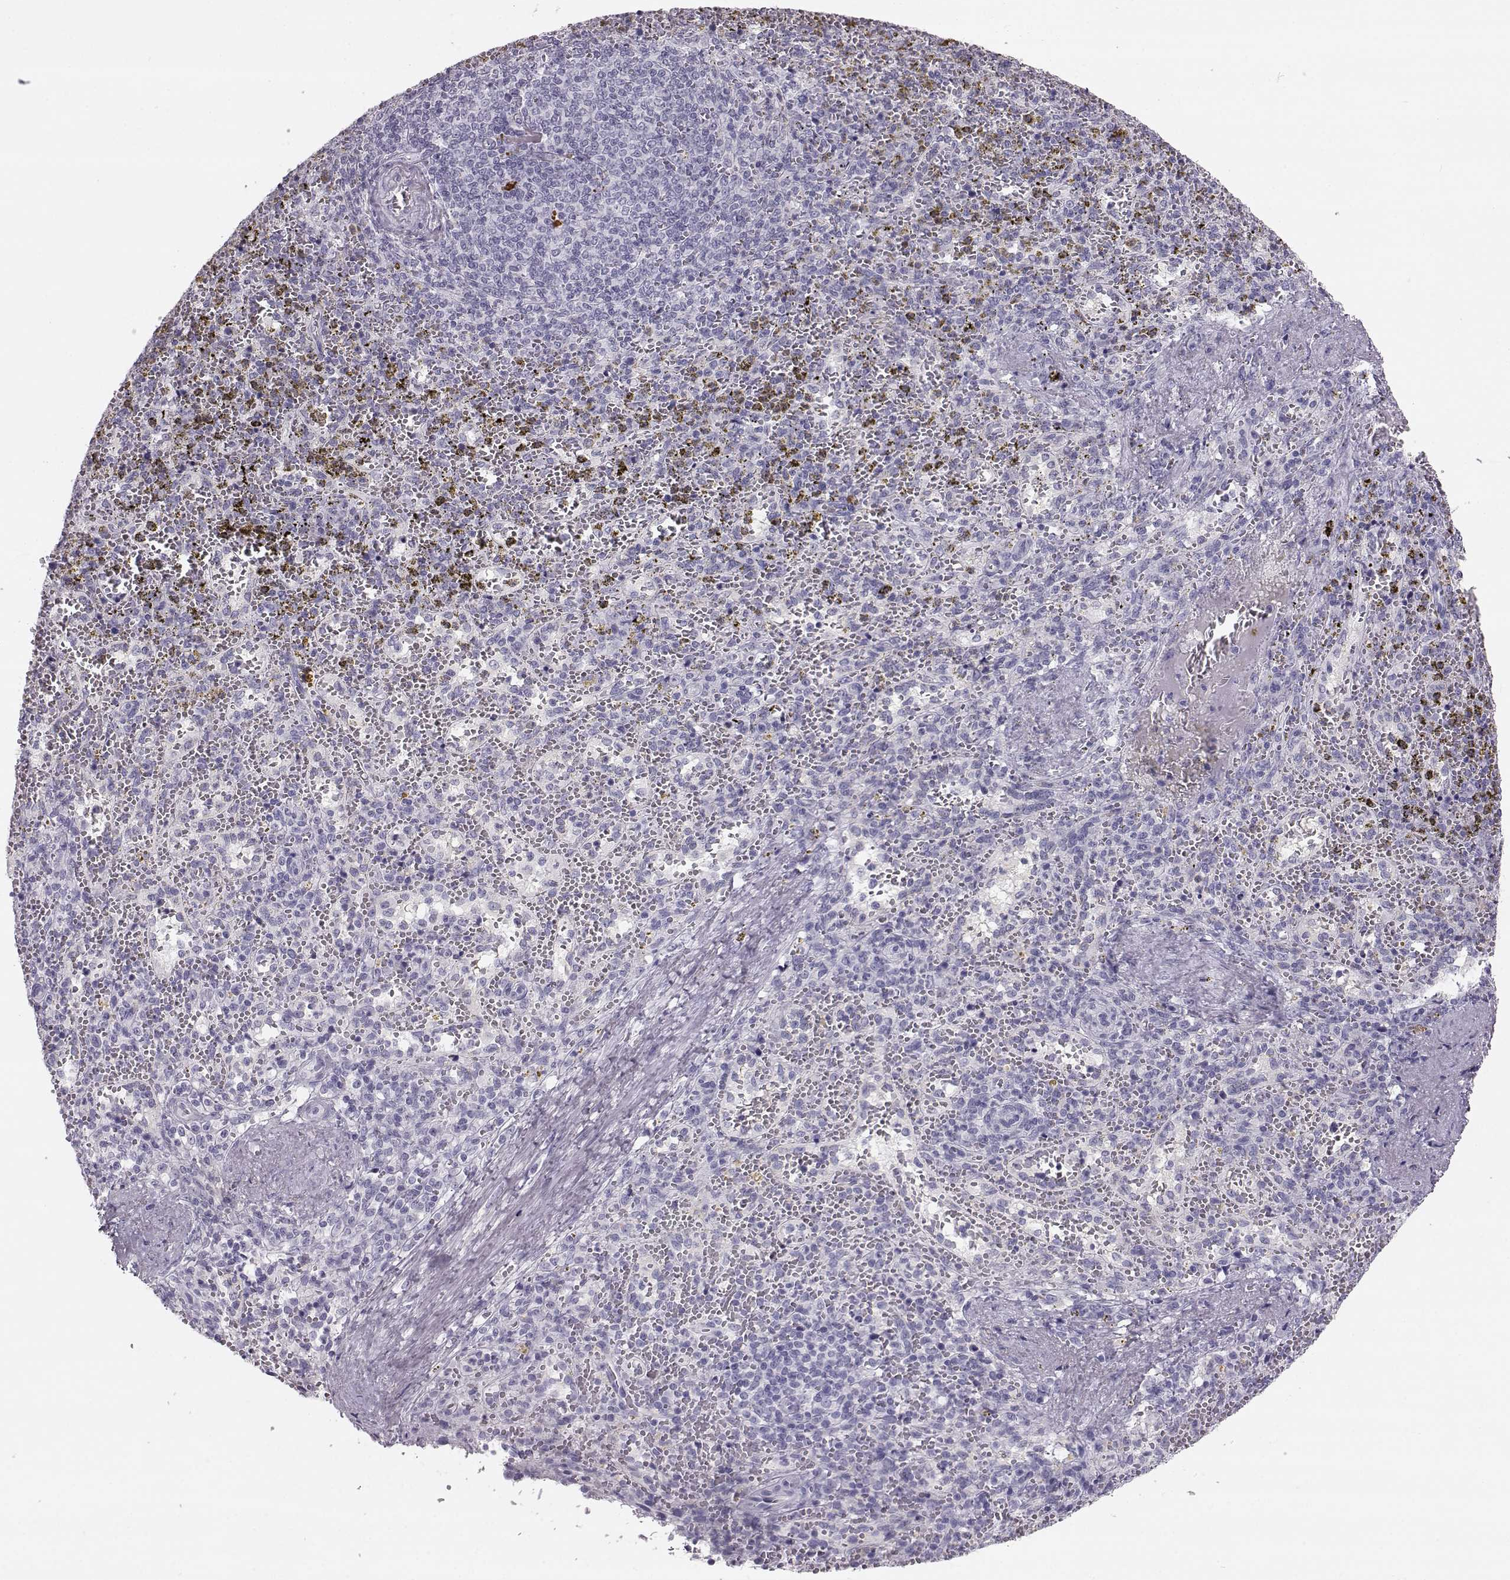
{"staining": {"intensity": "negative", "quantity": "none", "location": "none"}, "tissue": "spleen", "cell_type": "Cells in red pulp", "image_type": "normal", "snomed": [{"axis": "morphology", "description": "Normal tissue, NOS"}, {"axis": "topography", "description": "Spleen"}], "caption": "Immunohistochemistry (IHC) image of unremarkable human spleen stained for a protein (brown), which shows no expression in cells in red pulp. (DAB (3,3'-diaminobenzidine) immunohistochemistry (IHC) visualized using brightfield microscopy, high magnification).", "gene": "BFSP2", "patient": {"sex": "female", "age": 50}}